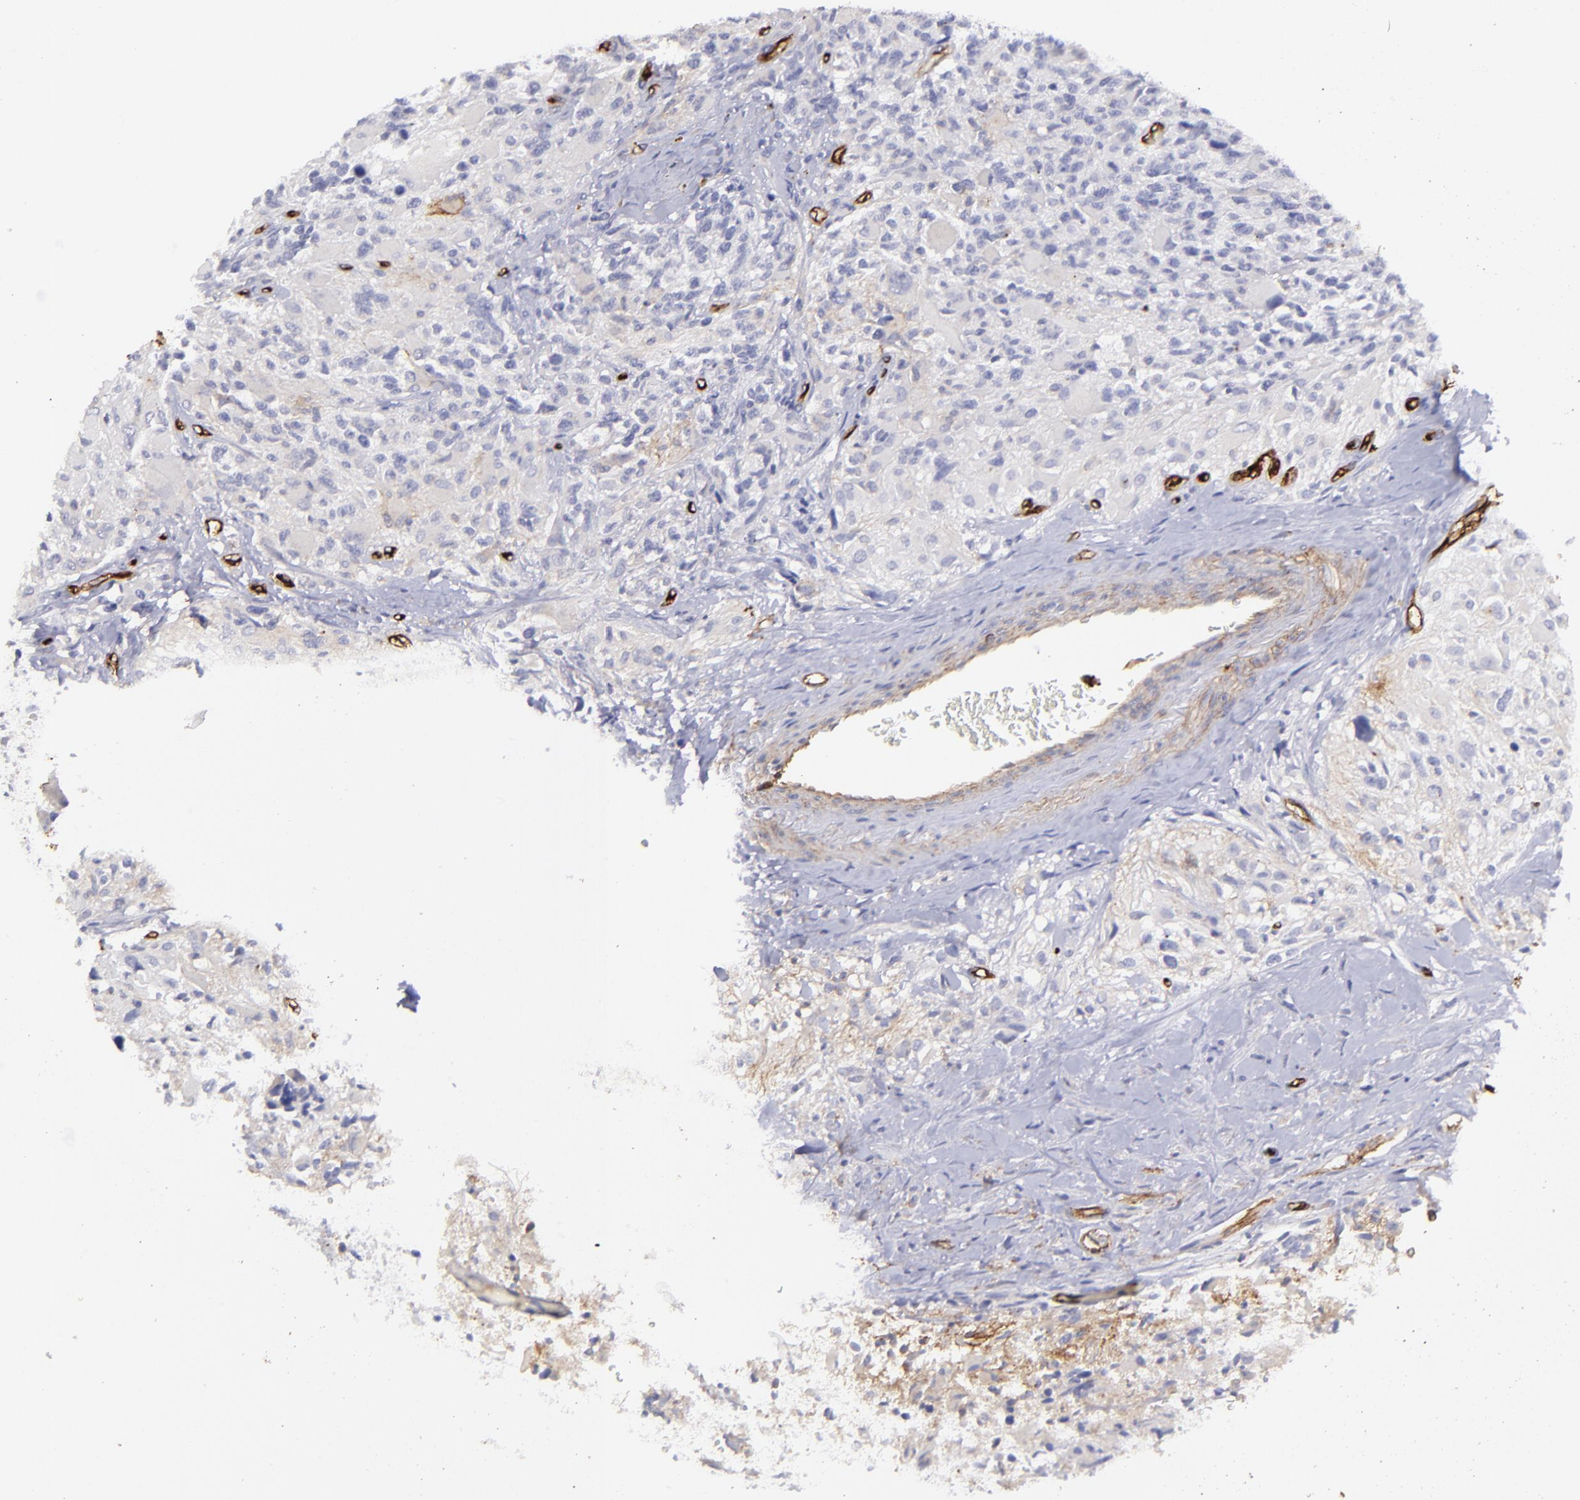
{"staining": {"intensity": "negative", "quantity": "none", "location": "none"}, "tissue": "glioma", "cell_type": "Tumor cells", "image_type": "cancer", "snomed": [{"axis": "morphology", "description": "Glioma, malignant, High grade"}, {"axis": "topography", "description": "Brain"}], "caption": "Tumor cells are negative for brown protein staining in malignant glioma (high-grade).", "gene": "DYSF", "patient": {"sex": "male", "age": 69}}